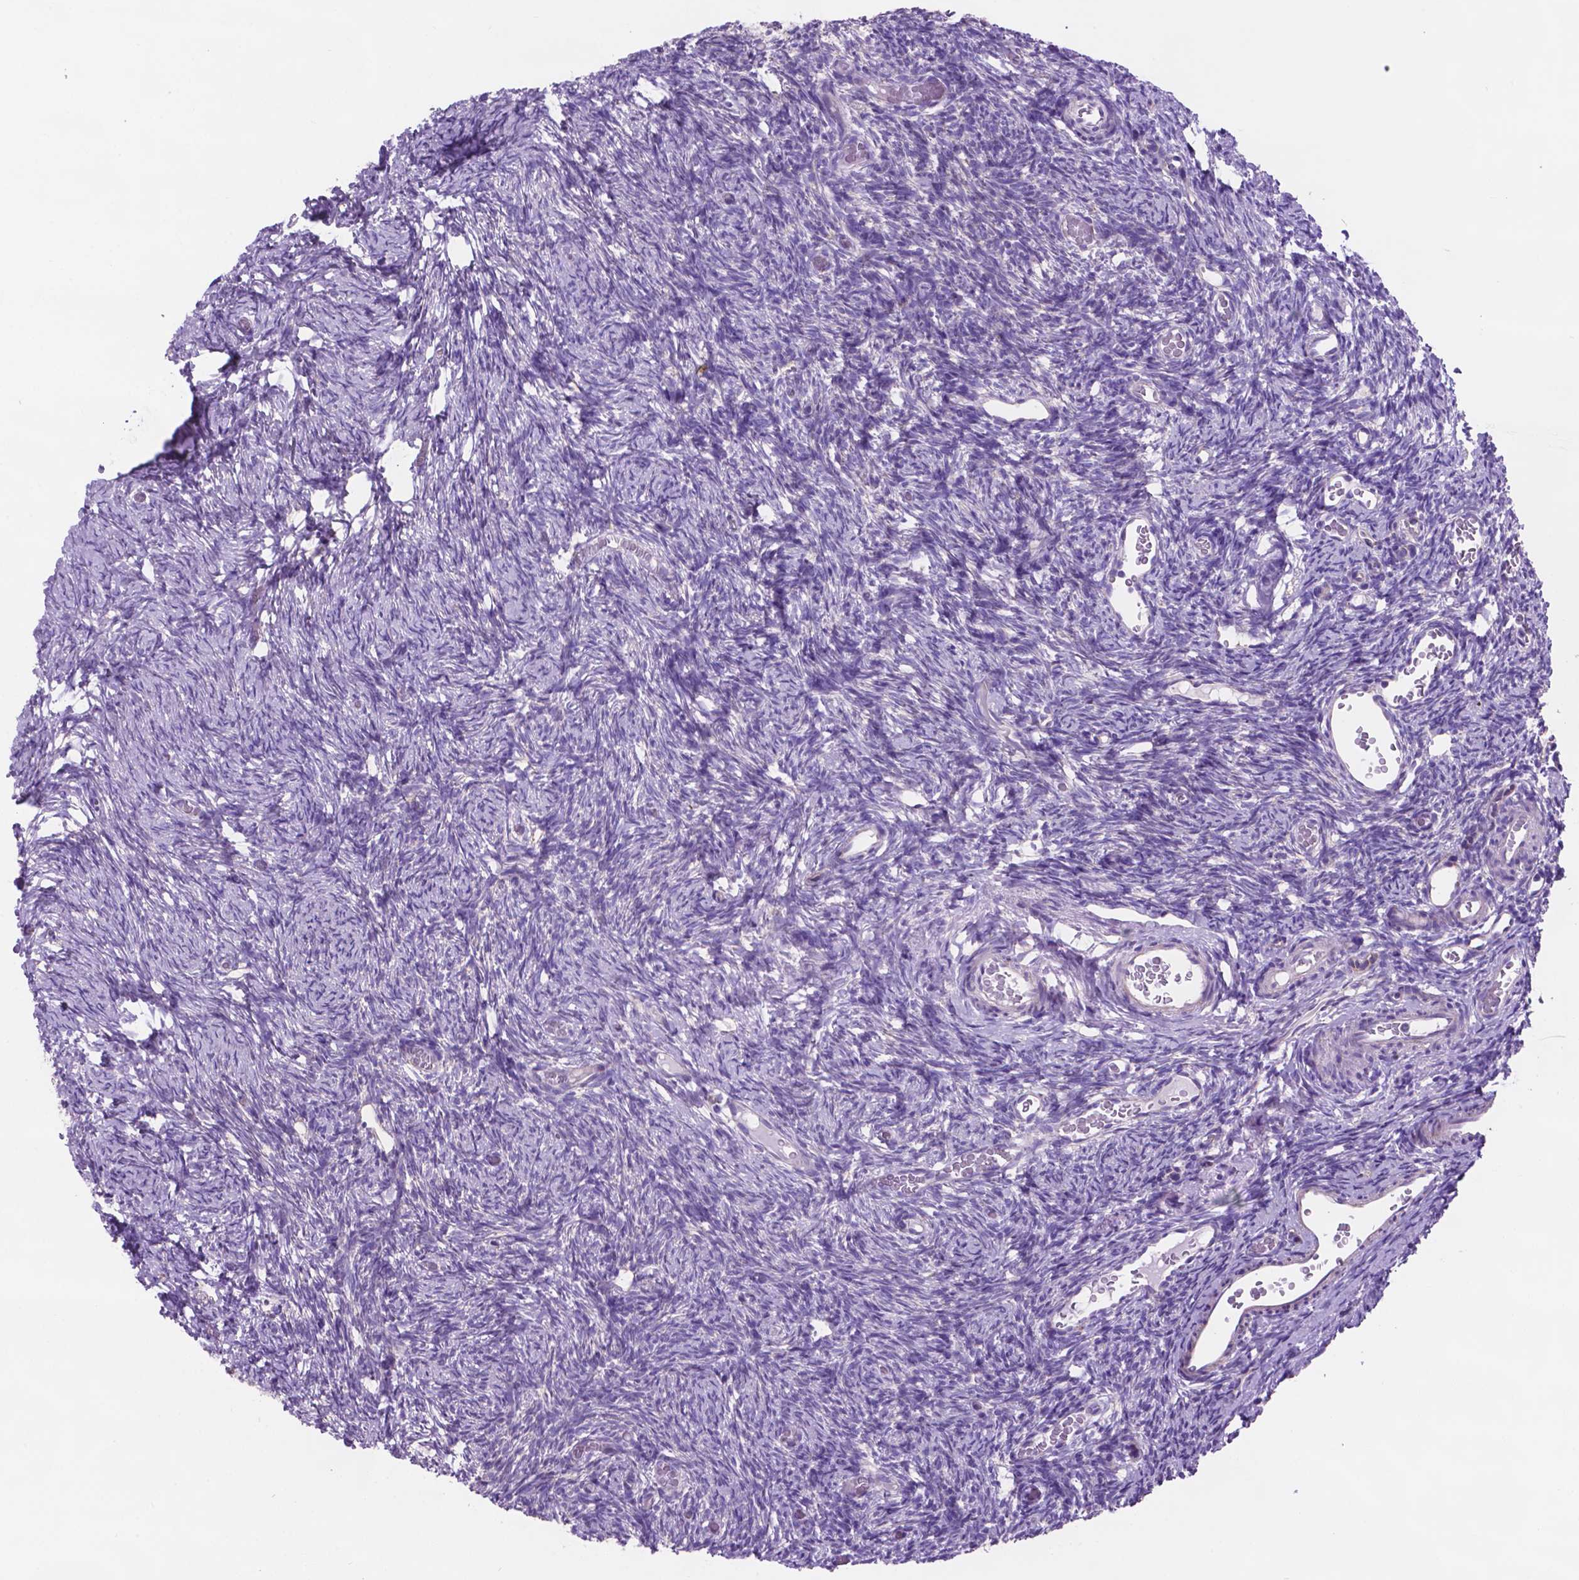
{"staining": {"intensity": "weak", "quantity": "<25%", "location": "cytoplasmic/membranous"}, "tissue": "ovary", "cell_type": "Follicle cells", "image_type": "normal", "snomed": [{"axis": "morphology", "description": "Normal tissue, NOS"}, {"axis": "topography", "description": "Ovary"}], "caption": "IHC photomicrograph of normal ovary: ovary stained with DAB displays no significant protein positivity in follicle cells.", "gene": "TMEM121B", "patient": {"sex": "female", "age": 39}}